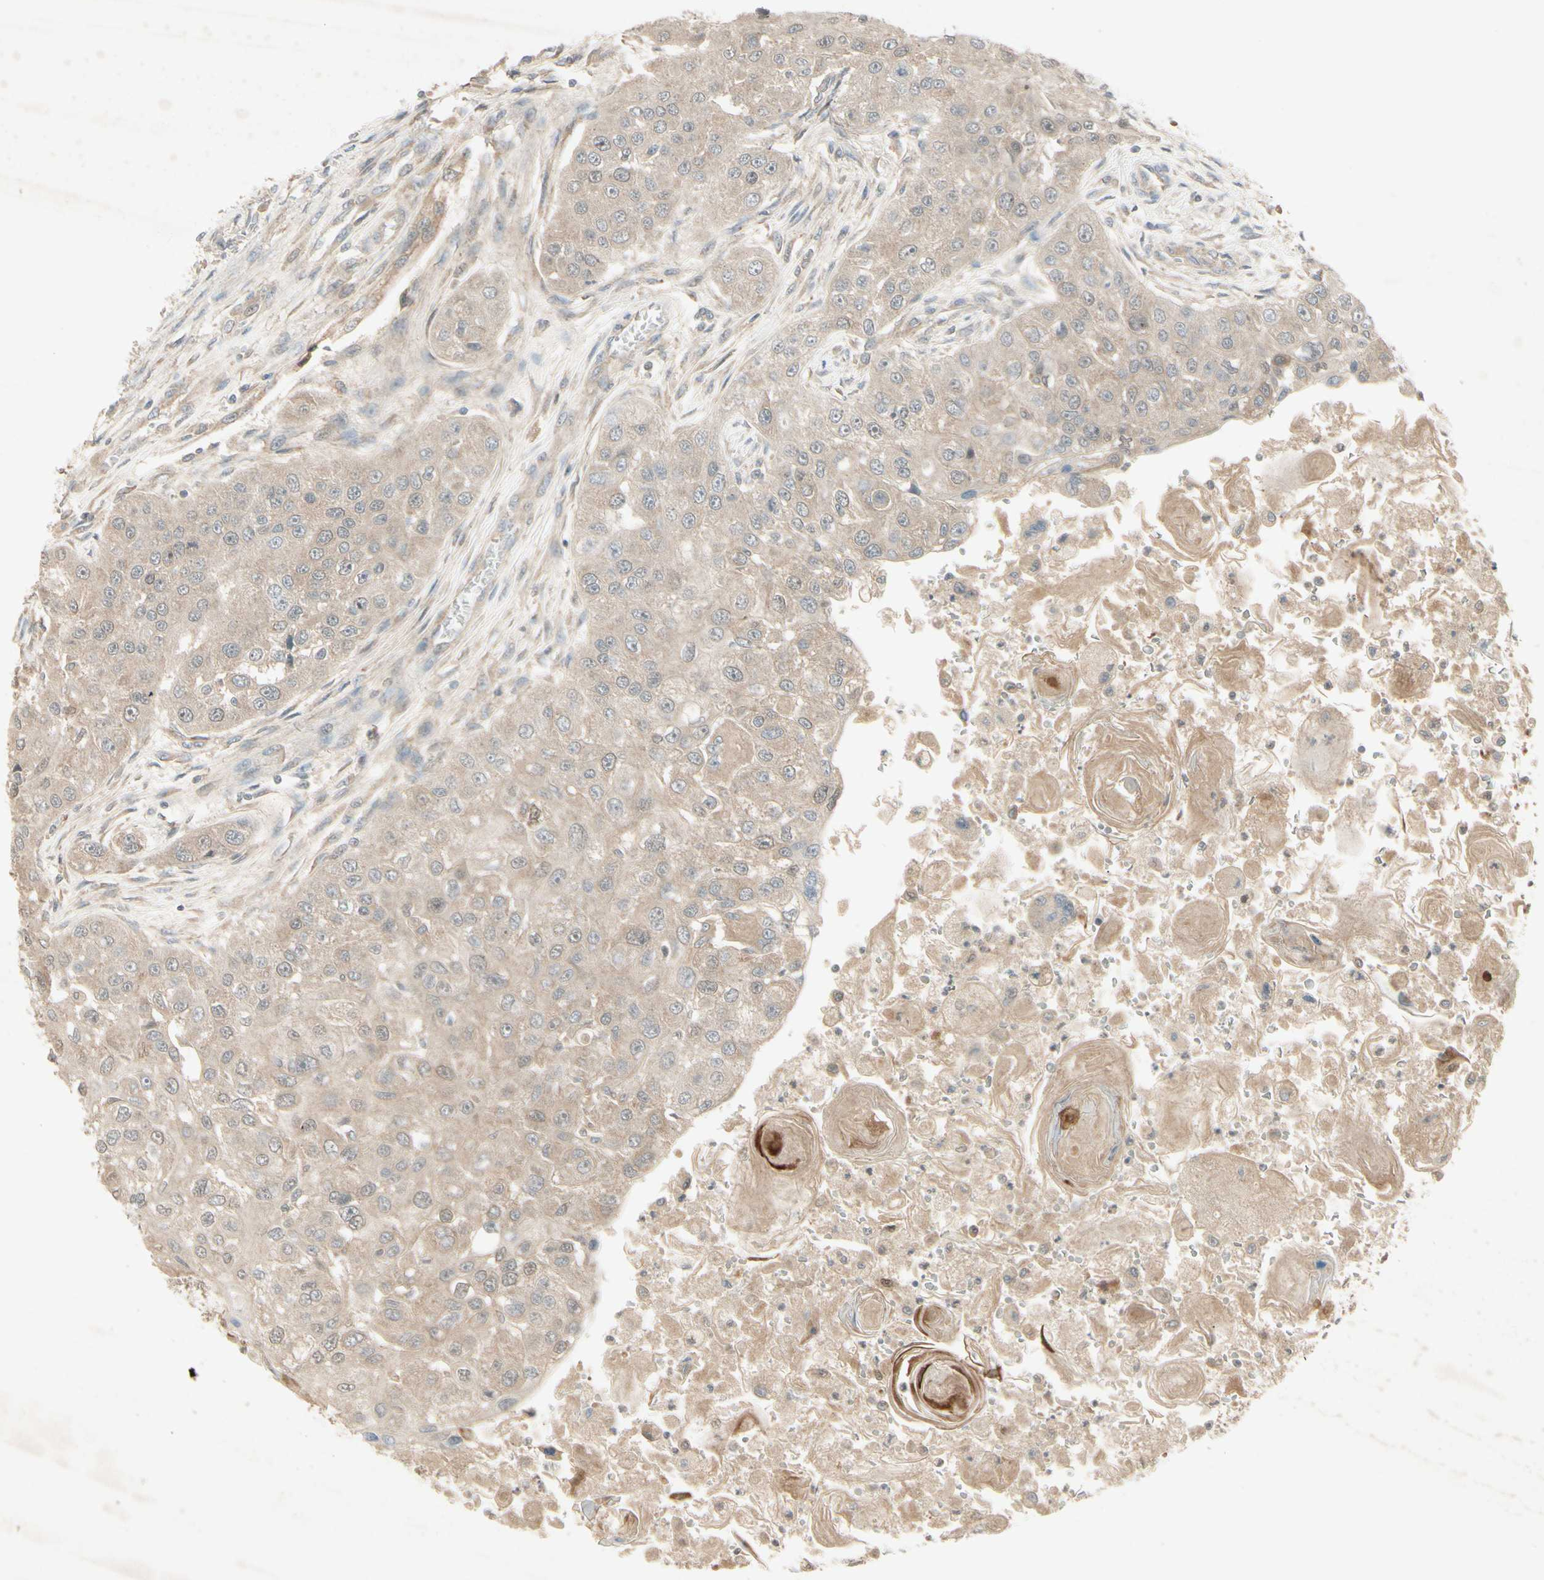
{"staining": {"intensity": "weak", "quantity": ">75%", "location": "cytoplasmic/membranous"}, "tissue": "head and neck cancer", "cell_type": "Tumor cells", "image_type": "cancer", "snomed": [{"axis": "morphology", "description": "Normal tissue, NOS"}, {"axis": "morphology", "description": "Squamous cell carcinoma, NOS"}, {"axis": "topography", "description": "Skeletal muscle"}, {"axis": "topography", "description": "Head-Neck"}], "caption": "Head and neck squamous cell carcinoma stained with a brown dye reveals weak cytoplasmic/membranous positive staining in about >75% of tumor cells.", "gene": "FHDC1", "patient": {"sex": "male", "age": 51}}